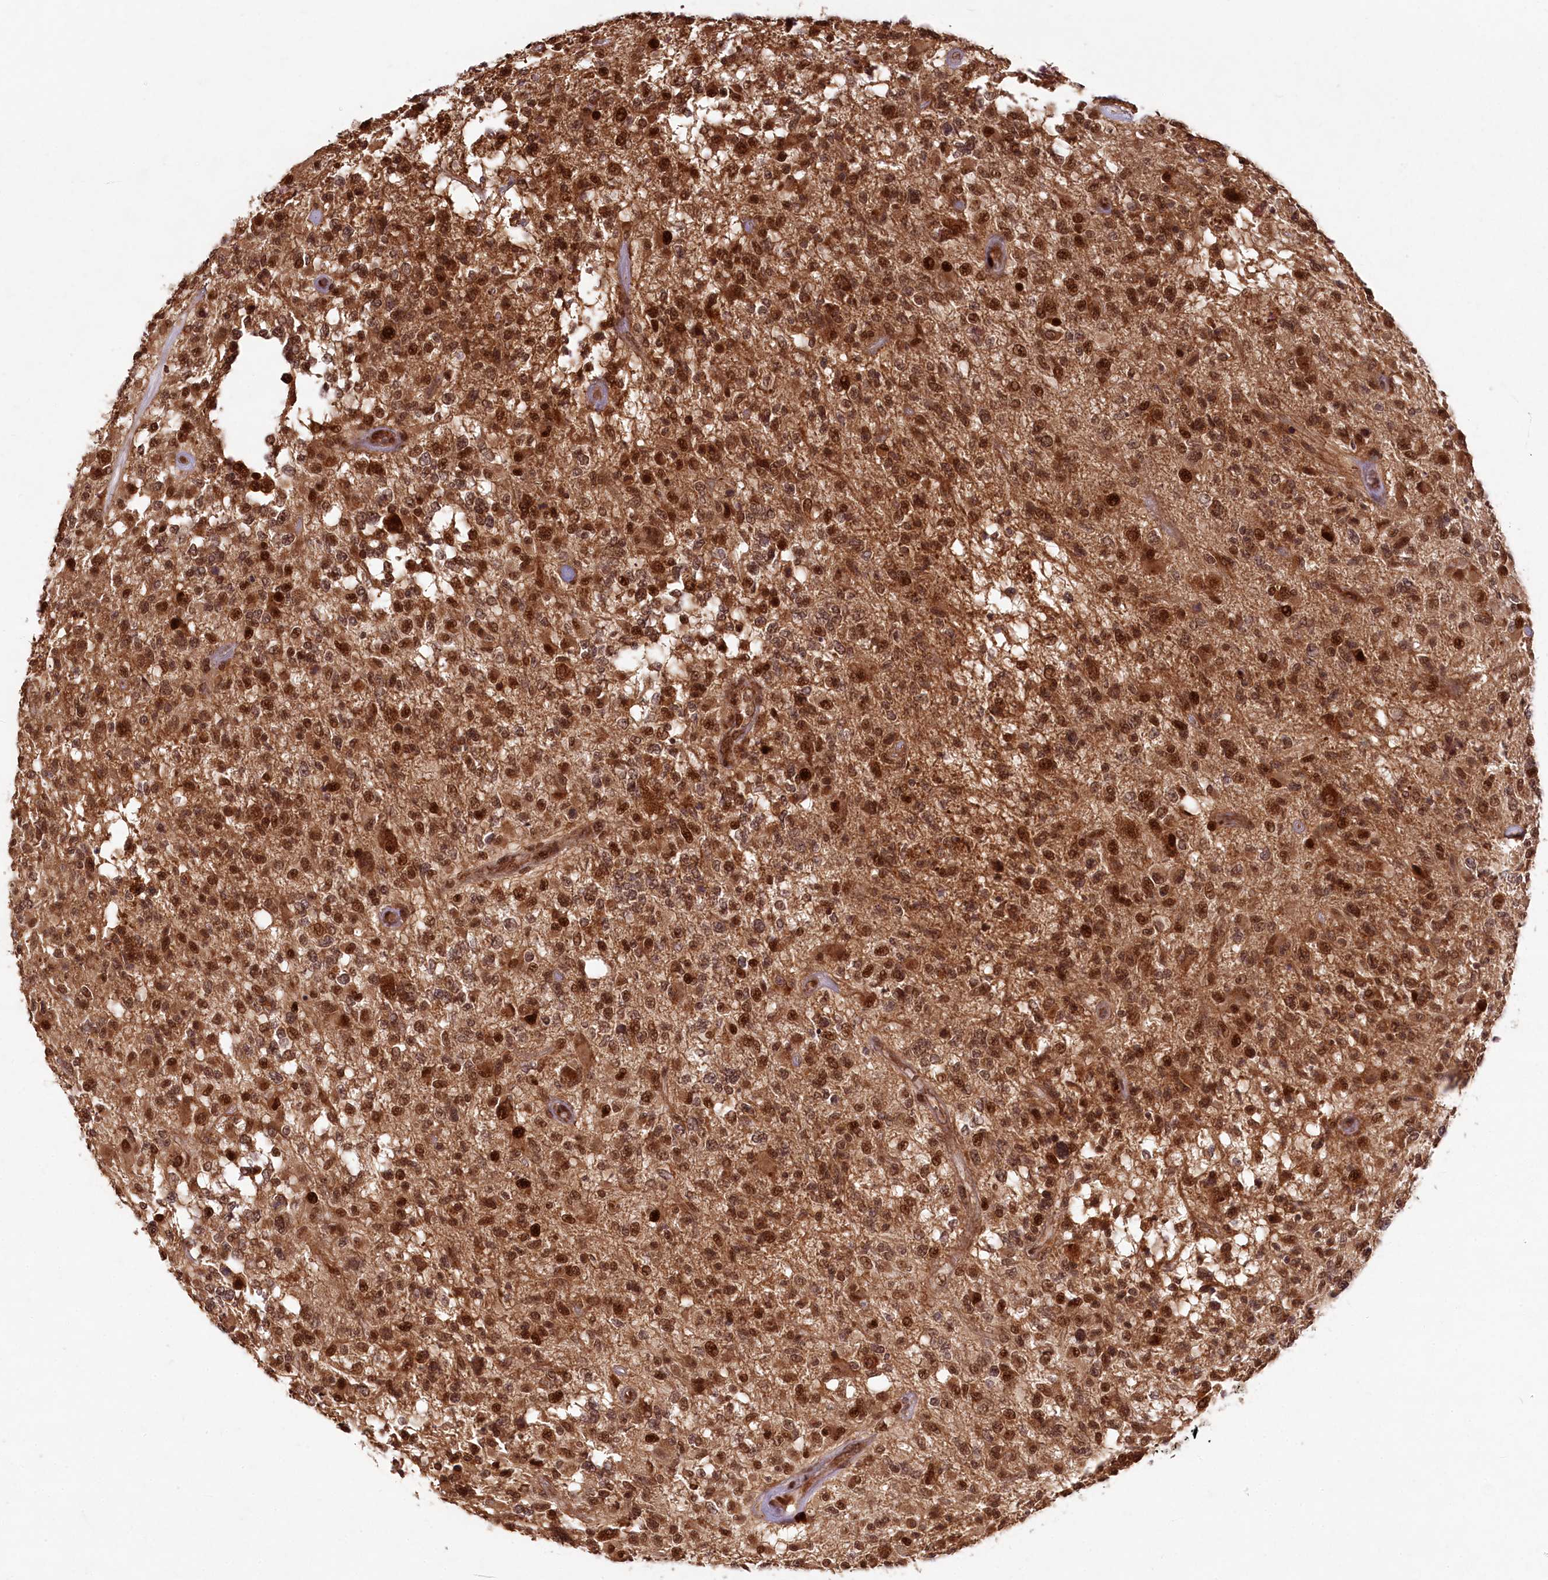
{"staining": {"intensity": "strong", "quantity": ">75%", "location": "cytoplasmic/membranous,nuclear"}, "tissue": "glioma", "cell_type": "Tumor cells", "image_type": "cancer", "snomed": [{"axis": "morphology", "description": "Glioma, malignant, High grade"}, {"axis": "morphology", "description": "Glioblastoma, NOS"}, {"axis": "topography", "description": "Brain"}], "caption": "Glioma was stained to show a protein in brown. There is high levels of strong cytoplasmic/membranous and nuclear expression in approximately >75% of tumor cells. (IHC, brightfield microscopy, high magnification).", "gene": "MICU1", "patient": {"sex": "male", "age": 60}}